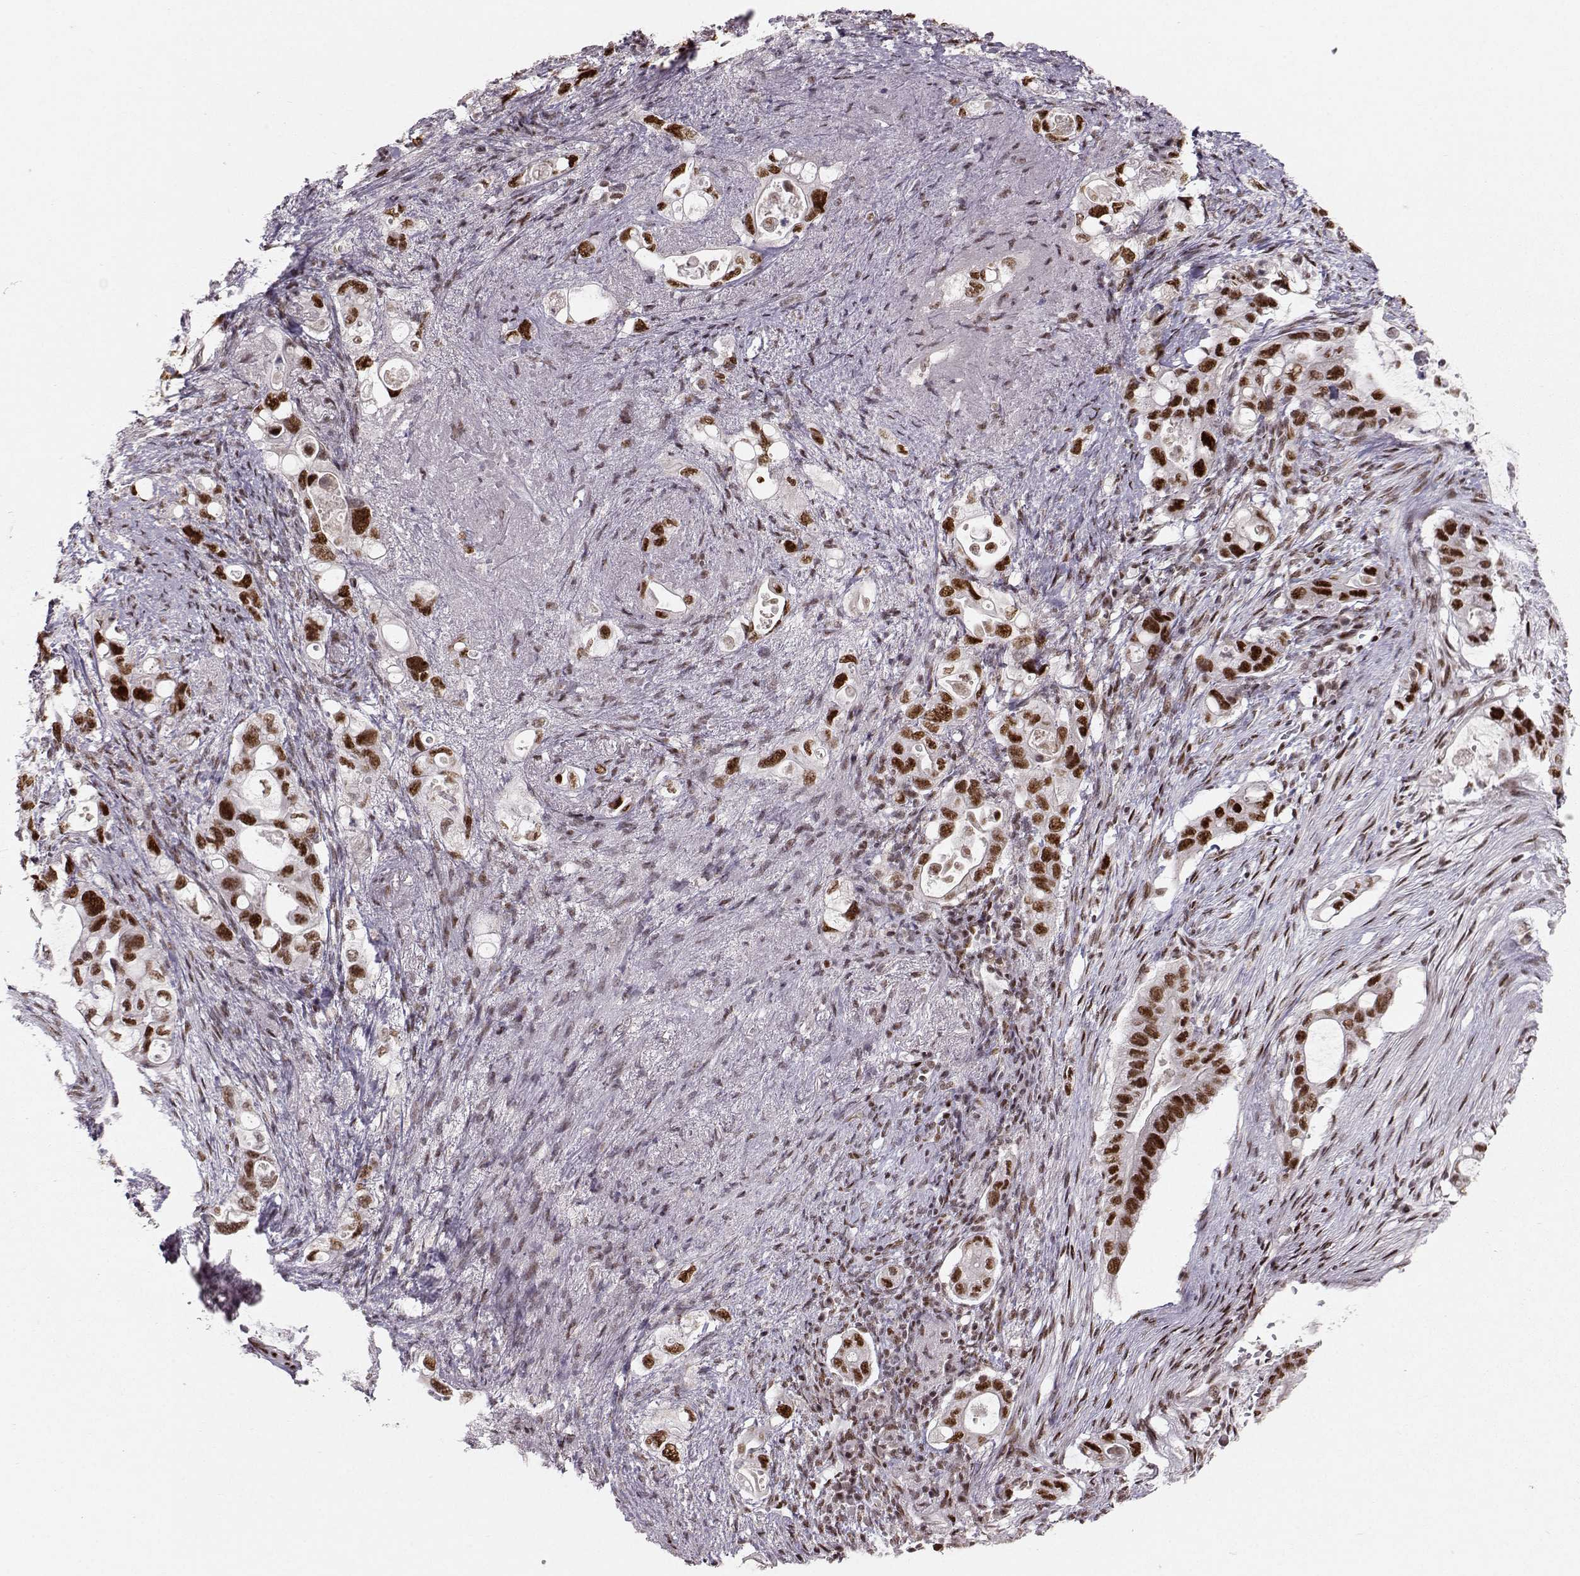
{"staining": {"intensity": "strong", "quantity": "25%-75%", "location": "nuclear"}, "tissue": "pancreatic cancer", "cell_type": "Tumor cells", "image_type": "cancer", "snomed": [{"axis": "morphology", "description": "Adenocarcinoma, NOS"}, {"axis": "topography", "description": "Pancreas"}], "caption": "Tumor cells exhibit high levels of strong nuclear positivity in about 25%-75% of cells in human adenocarcinoma (pancreatic).", "gene": "SNAPC2", "patient": {"sex": "female", "age": 72}}